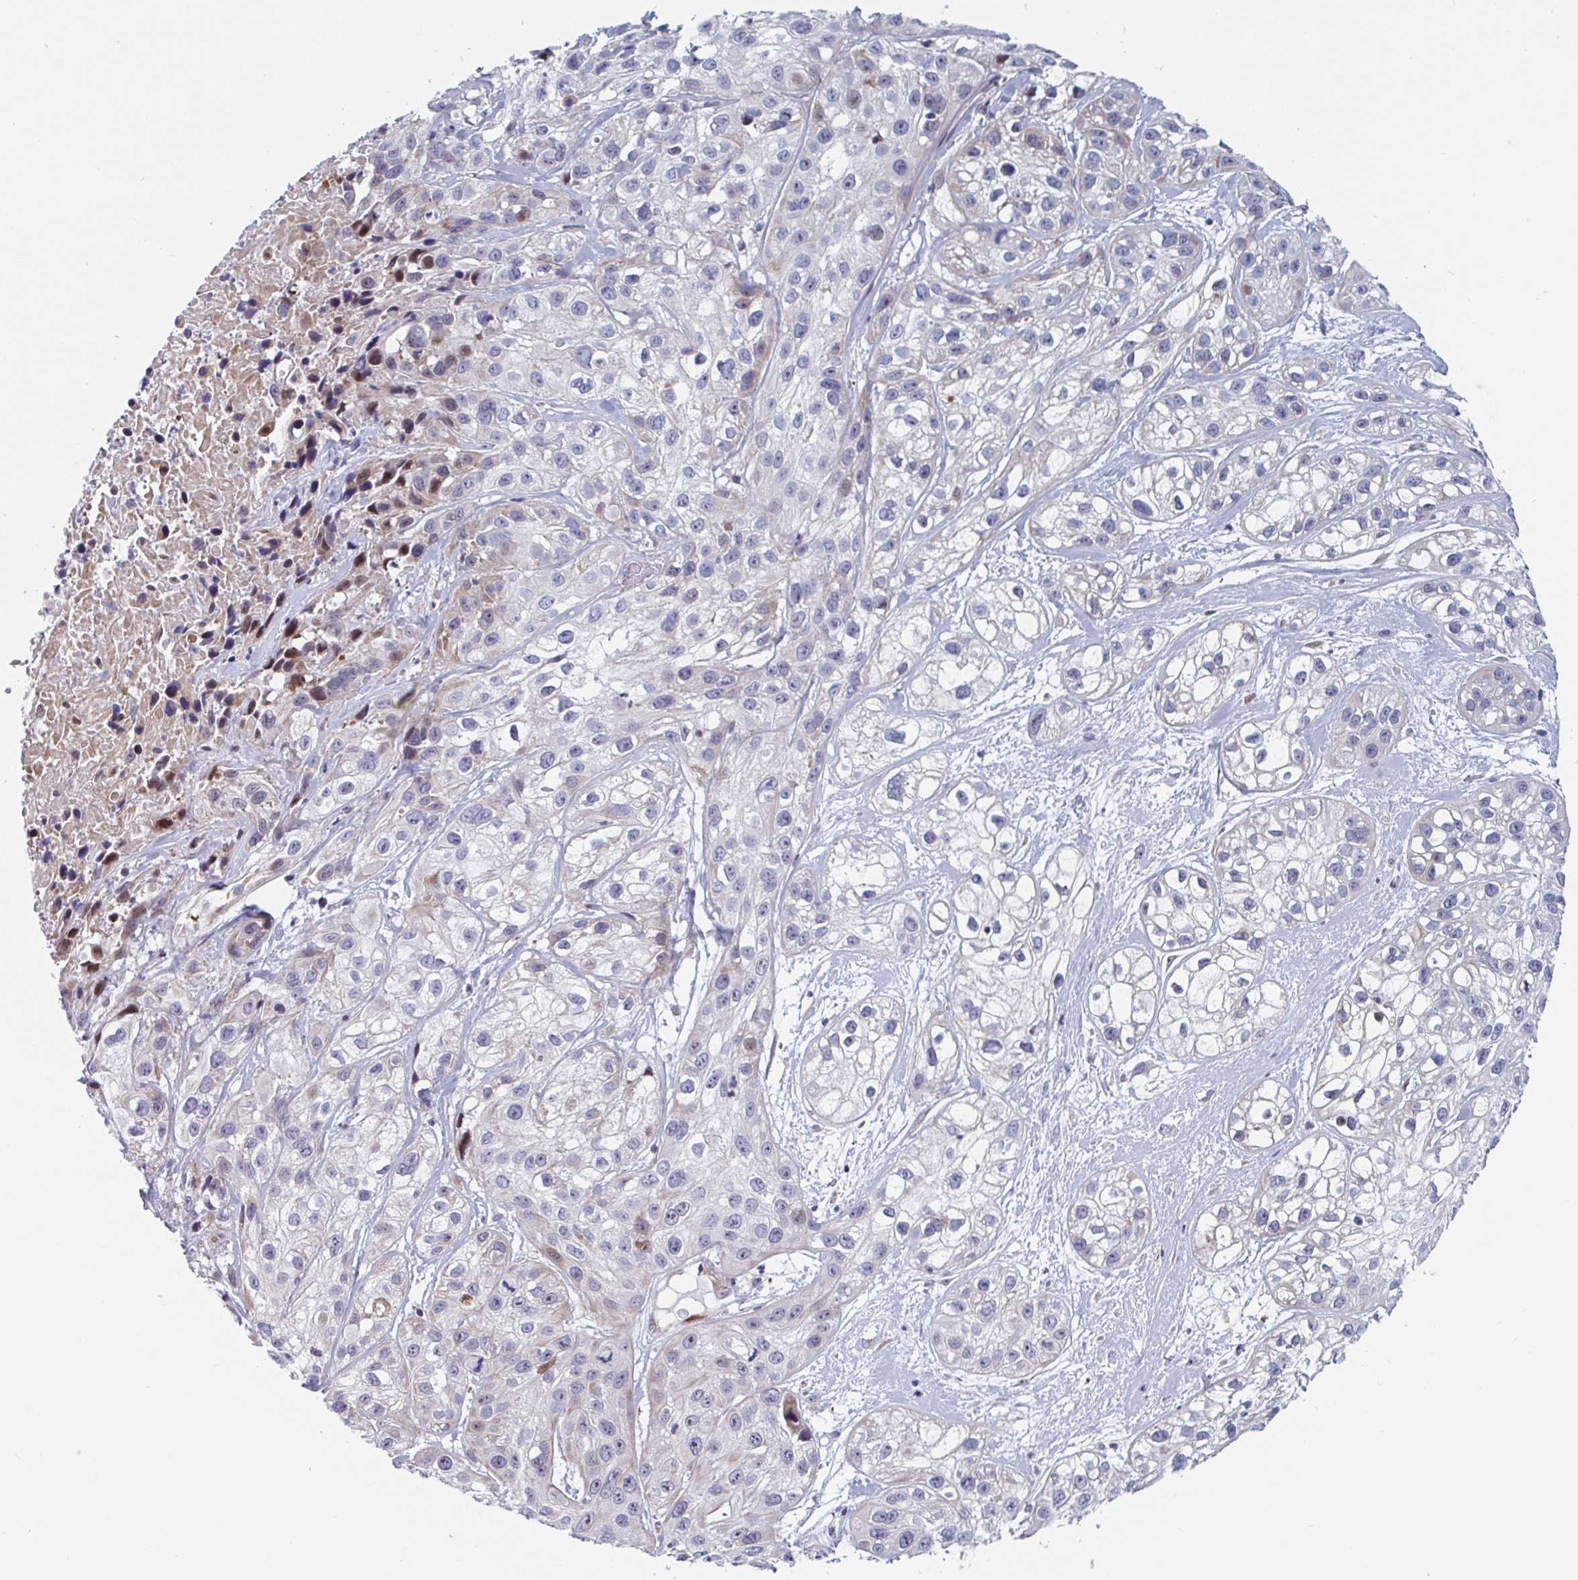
{"staining": {"intensity": "weak", "quantity": "<25%", "location": "cytoplasmic/membranous"}, "tissue": "skin cancer", "cell_type": "Tumor cells", "image_type": "cancer", "snomed": [{"axis": "morphology", "description": "Squamous cell carcinoma, NOS"}, {"axis": "topography", "description": "Skin"}], "caption": "Immunohistochemistry (IHC) histopathology image of neoplastic tissue: skin squamous cell carcinoma stained with DAB (3,3'-diaminobenzidine) reveals no significant protein positivity in tumor cells.", "gene": "DUXA", "patient": {"sex": "male", "age": 82}}